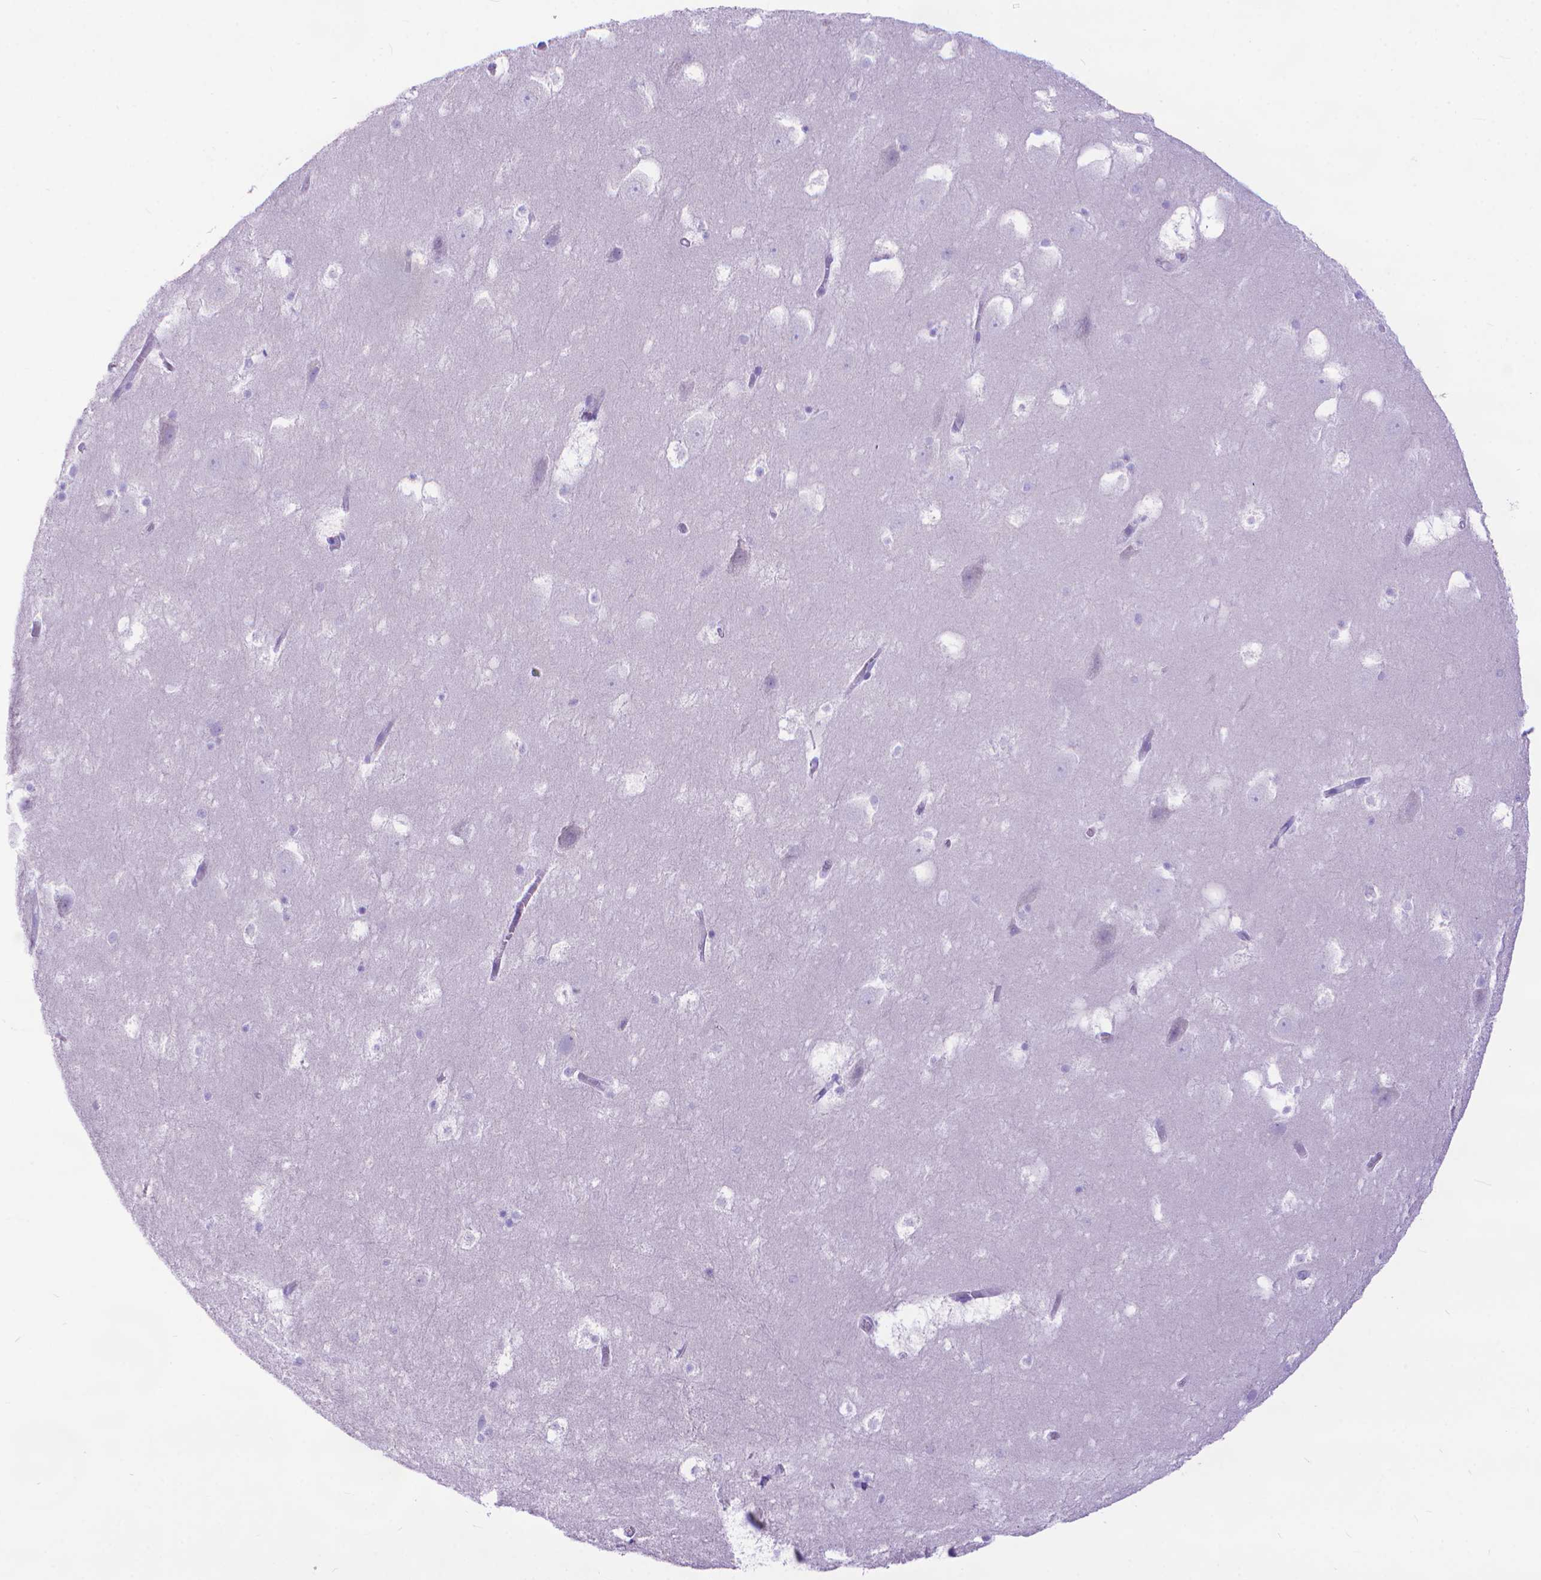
{"staining": {"intensity": "negative", "quantity": "none", "location": "none"}, "tissue": "hippocampus", "cell_type": "Glial cells", "image_type": "normal", "snomed": [{"axis": "morphology", "description": "Normal tissue, NOS"}, {"axis": "topography", "description": "Hippocampus"}], "caption": "Immunohistochemical staining of benign human hippocampus shows no significant expression in glial cells.", "gene": "DHRS2", "patient": {"sex": "male", "age": 45}}